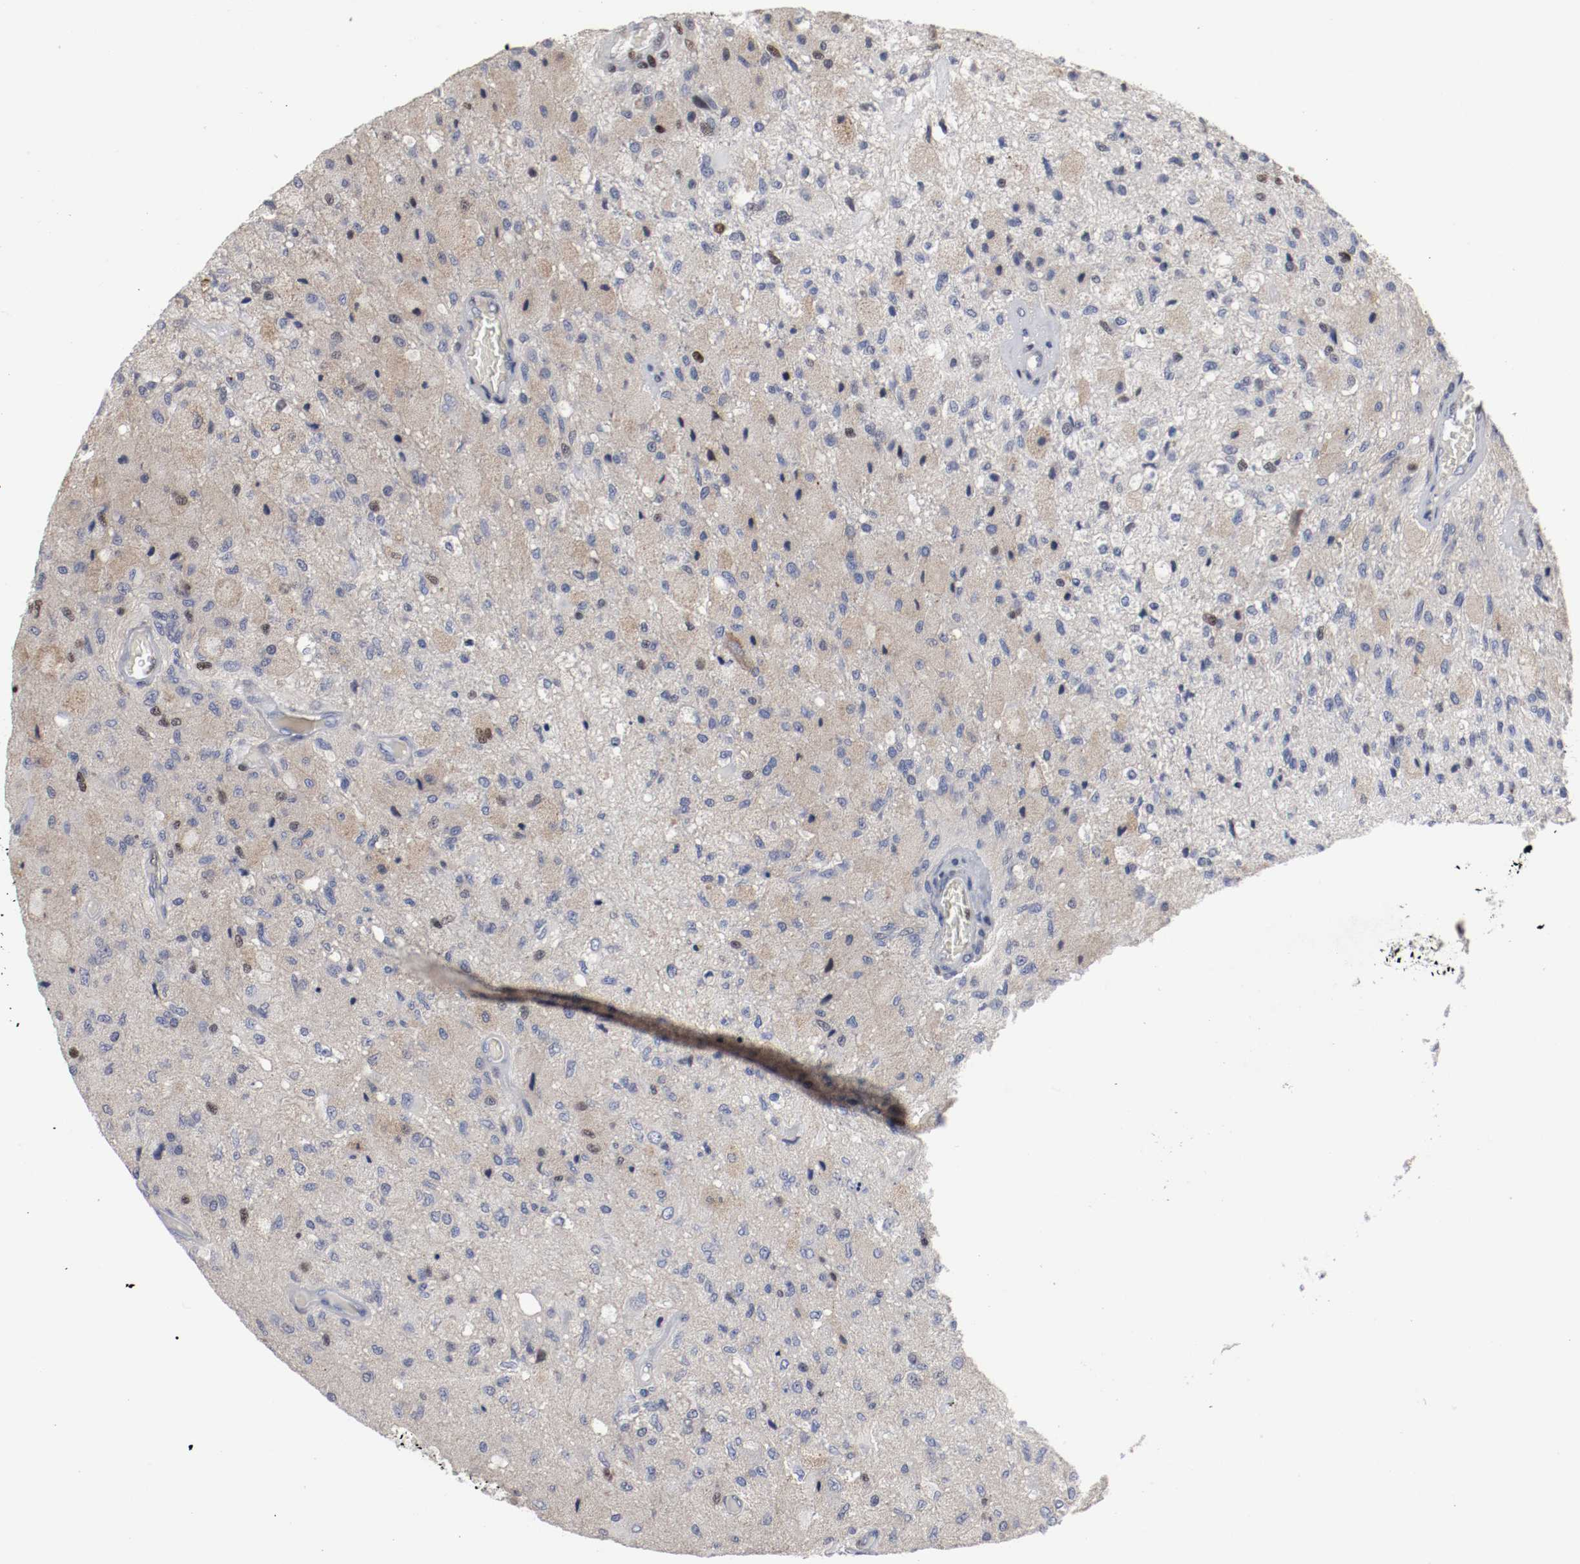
{"staining": {"intensity": "moderate", "quantity": "<25%", "location": "nuclear"}, "tissue": "glioma", "cell_type": "Tumor cells", "image_type": "cancer", "snomed": [{"axis": "morphology", "description": "Normal tissue, NOS"}, {"axis": "morphology", "description": "Glioma, malignant, High grade"}, {"axis": "topography", "description": "Cerebral cortex"}], "caption": "IHC photomicrograph of neoplastic tissue: malignant high-grade glioma stained using immunohistochemistry displays low levels of moderate protein expression localized specifically in the nuclear of tumor cells, appearing as a nuclear brown color.", "gene": "MCM6", "patient": {"sex": "male", "age": 77}}